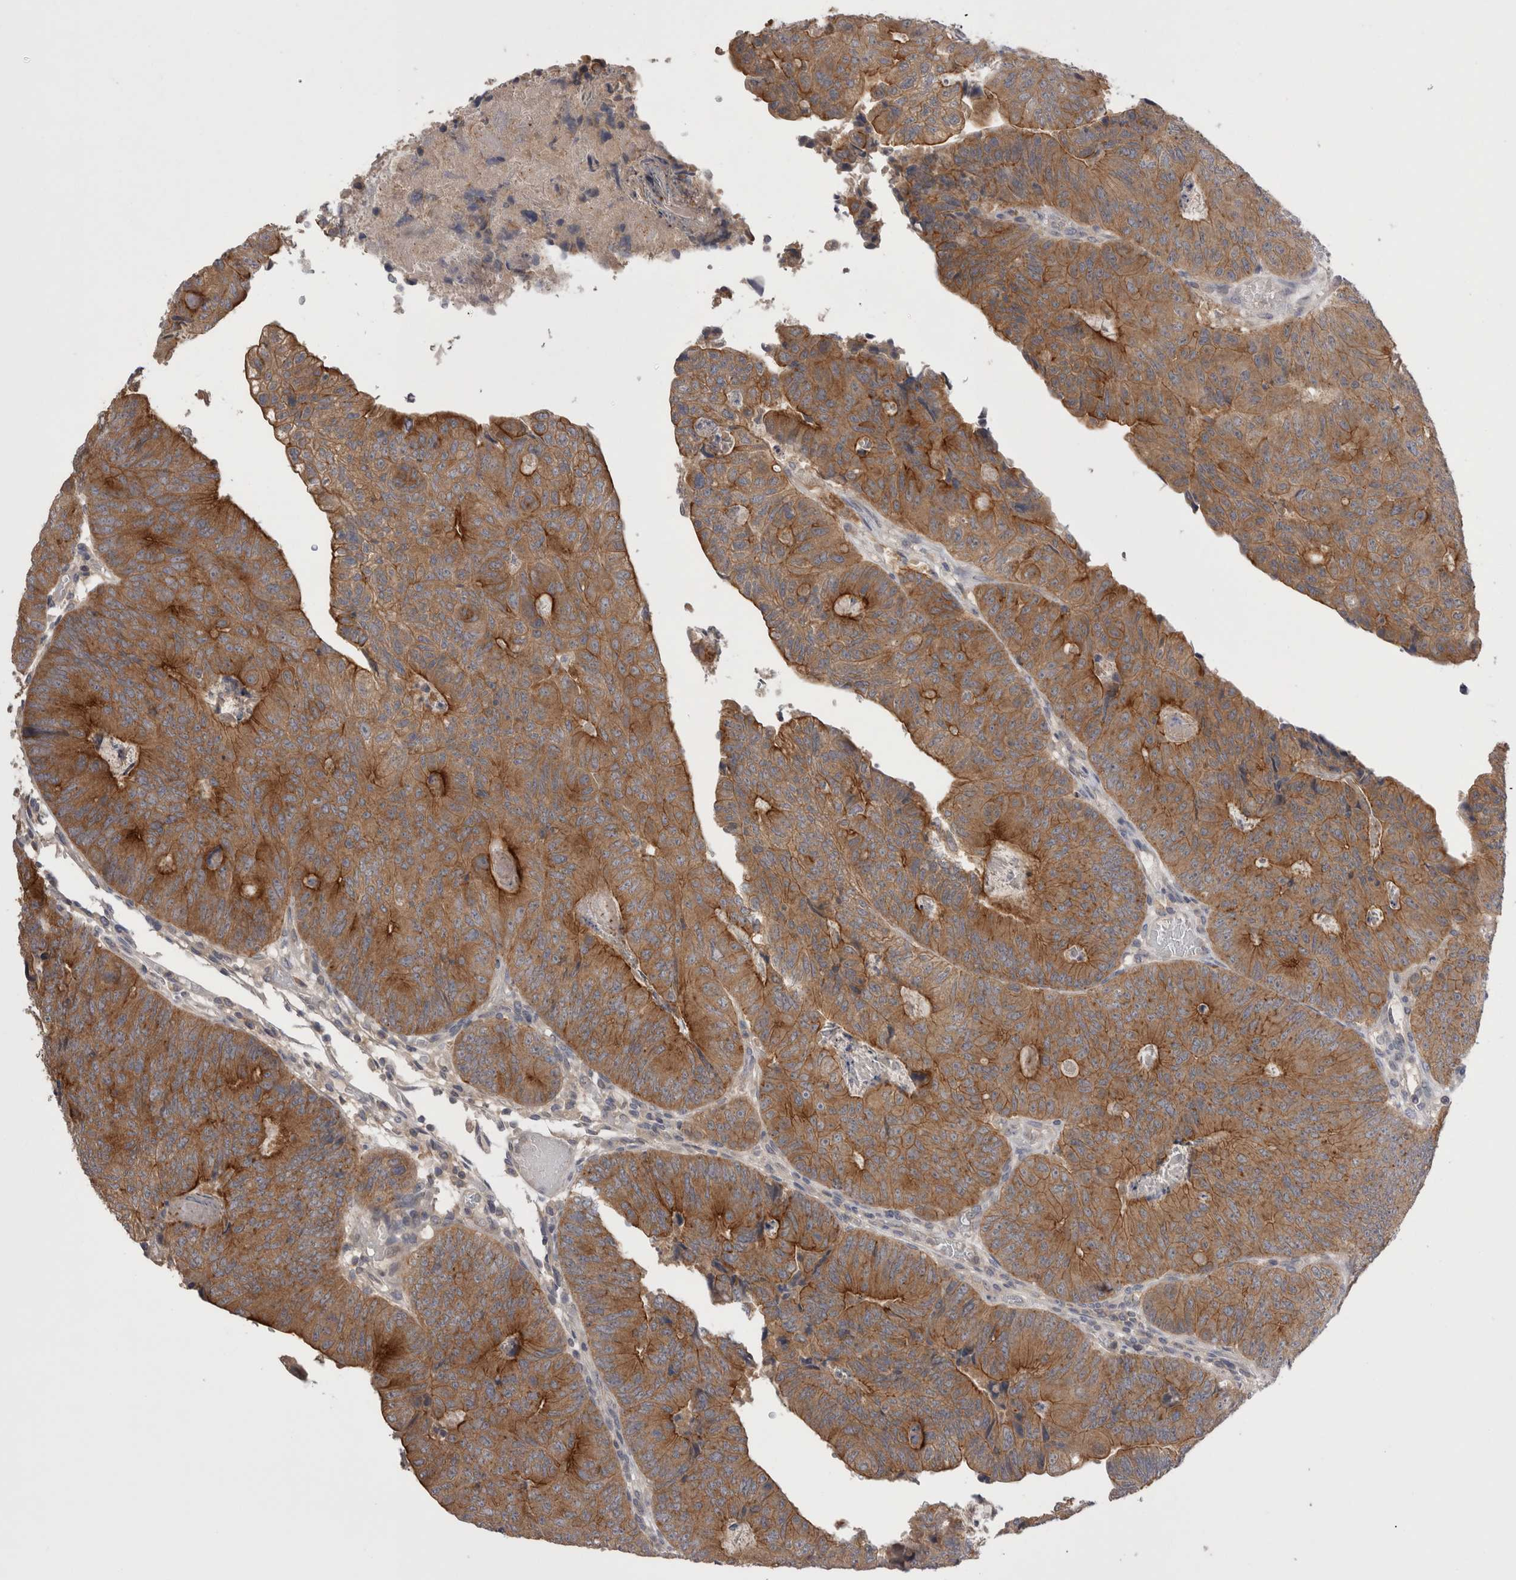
{"staining": {"intensity": "strong", "quantity": ">75%", "location": "cytoplasmic/membranous"}, "tissue": "colorectal cancer", "cell_type": "Tumor cells", "image_type": "cancer", "snomed": [{"axis": "morphology", "description": "Adenocarcinoma, NOS"}, {"axis": "topography", "description": "Colon"}], "caption": "The image demonstrates a brown stain indicating the presence of a protein in the cytoplasmic/membranous of tumor cells in colorectal cancer (adenocarcinoma).", "gene": "OTOR", "patient": {"sex": "female", "age": 67}}